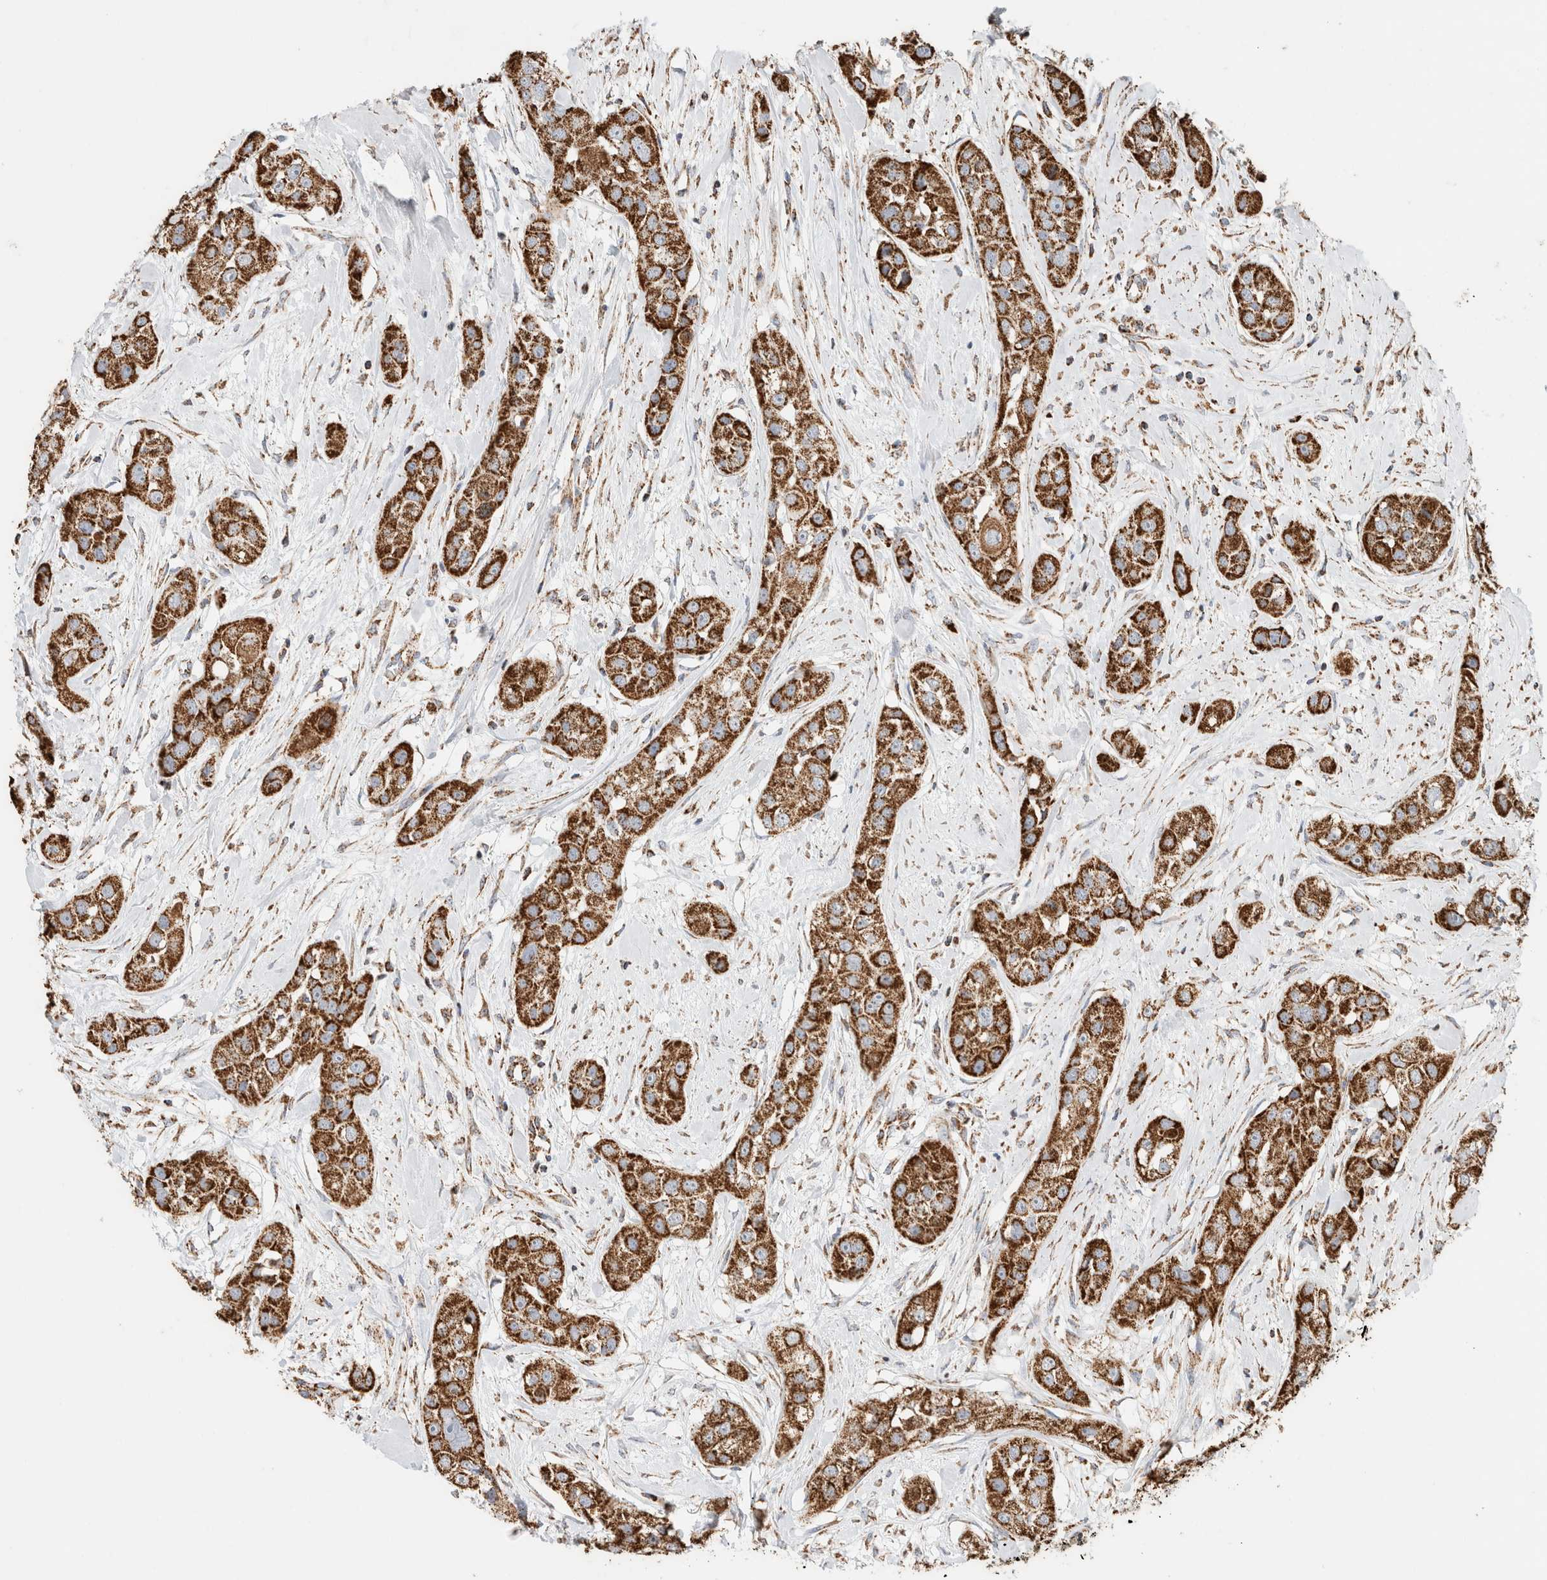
{"staining": {"intensity": "strong", "quantity": ">75%", "location": "cytoplasmic/membranous"}, "tissue": "head and neck cancer", "cell_type": "Tumor cells", "image_type": "cancer", "snomed": [{"axis": "morphology", "description": "Normal tissue, NOS"}, {"axis": "morphology", "description": "Squamous cell carcinoma, NOS"}, {"axis": "topography", "description": "Skeletal muscle"}, {"axis": "topography", "description": "Head-Neck"}], "caption": "Head and neck cancer stained for a protein demonstrates strong cytoplasmic/membranous positivity in tumor cells.", "gene": "C1QBP", "patient": {"sex": "male", "age": 51}}